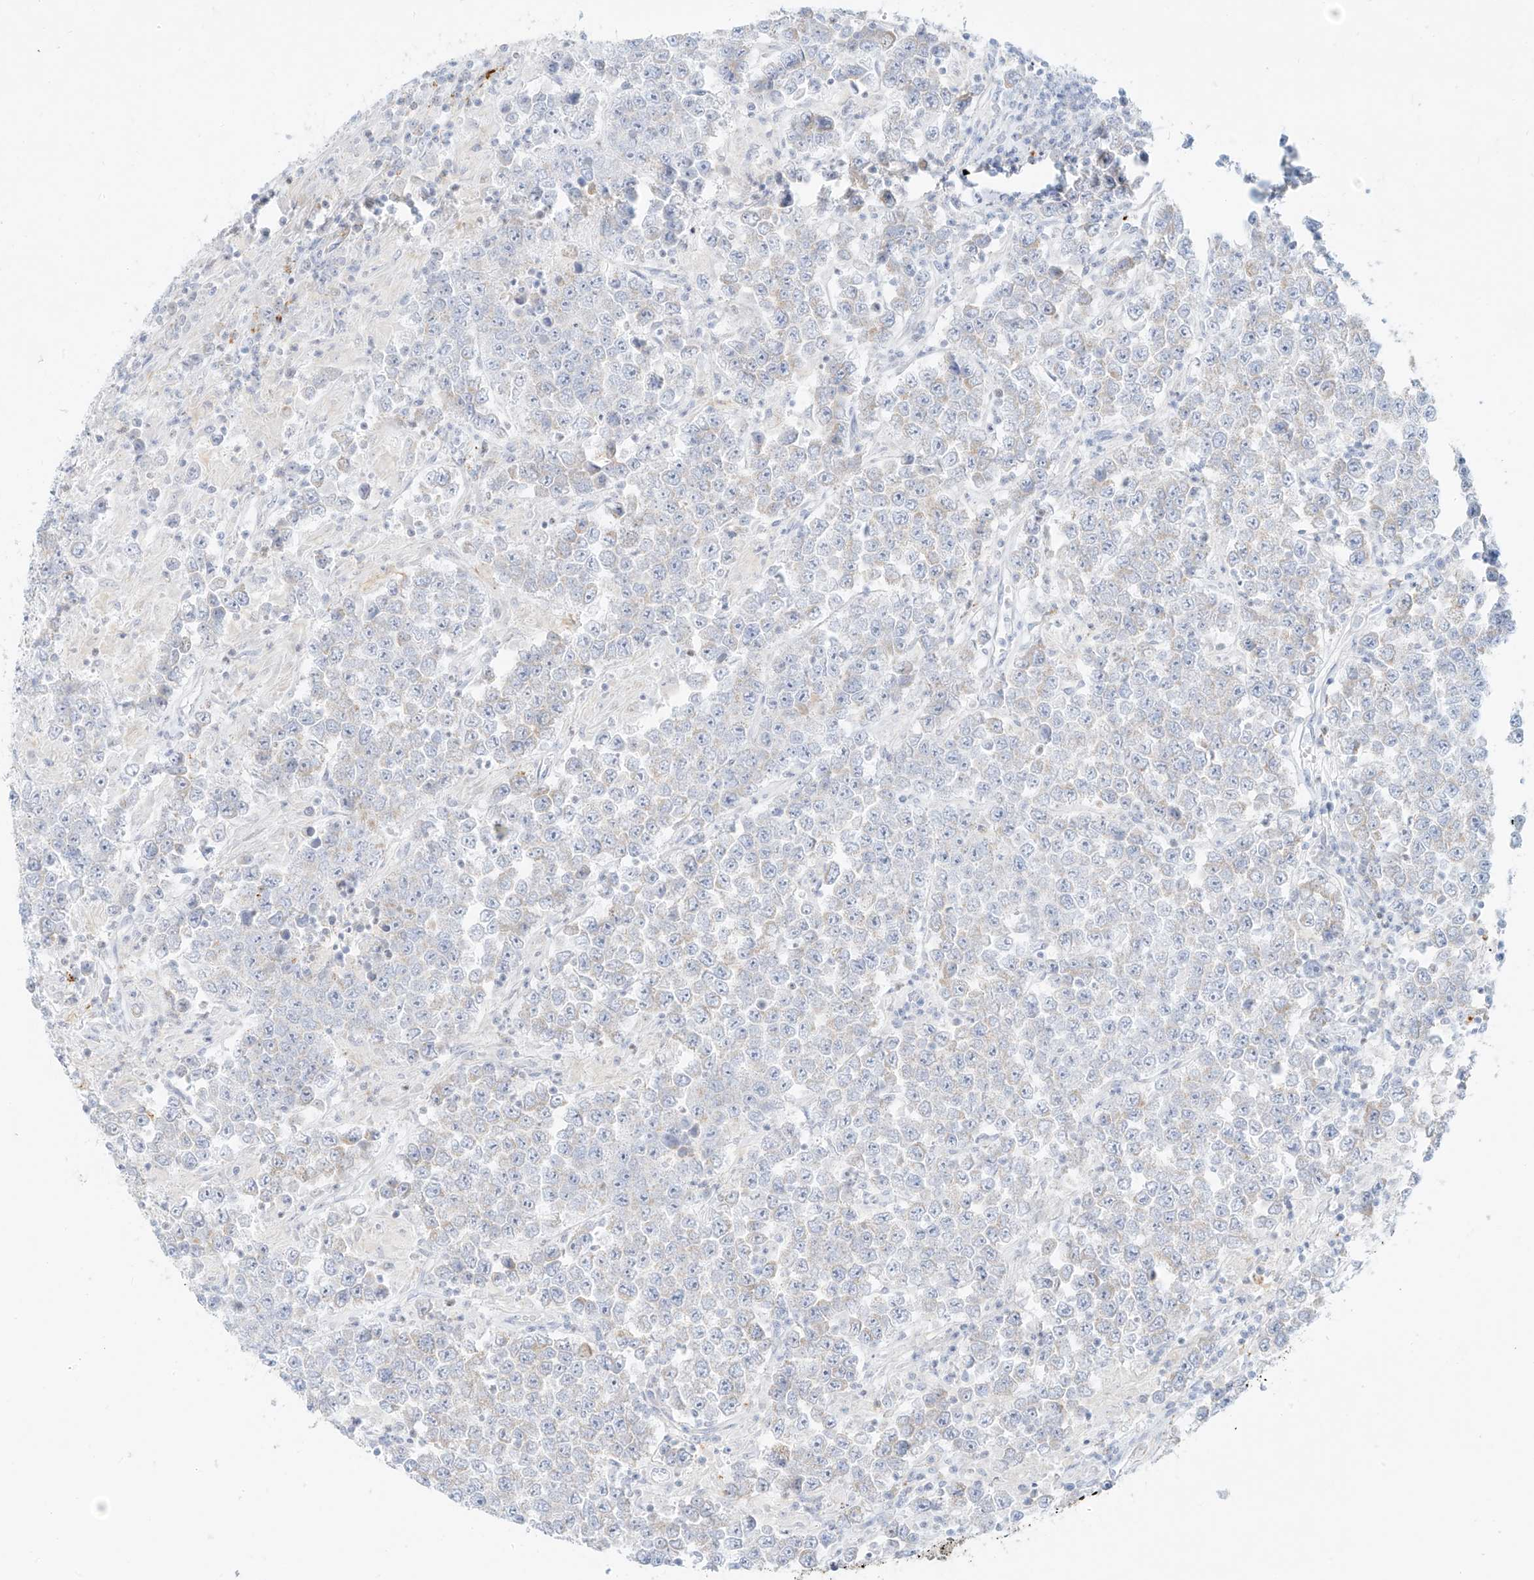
{"staining": {"intensity": "negative", "quantity": "none", "location": "none"}, "tissue": "testis cancer", "cell_type": "Tumor cells", "image_type": "cancer", "snomed": [{"axis": "morphology", "description": "Normal tissue, NOS"}, {"axis": "morphology", "description": "Urothelial carcinoma, High grade"}, {"axis": "morphology", "description": "Seminoma, NOS"}, {"axis": "morphology", "description": "Carcinoma, Embryonal, NOS"}, {"axis": "topography", "description": "Urinary bladder"}, {"axis": "topography", "description": "Testis"}], "caption": "A photomicrograph of human testis embryonal carcinoma is negative for staining in tumor cells.", "gene": "OCSTAMP", "patient": {"sex": "male", "age": 41}}